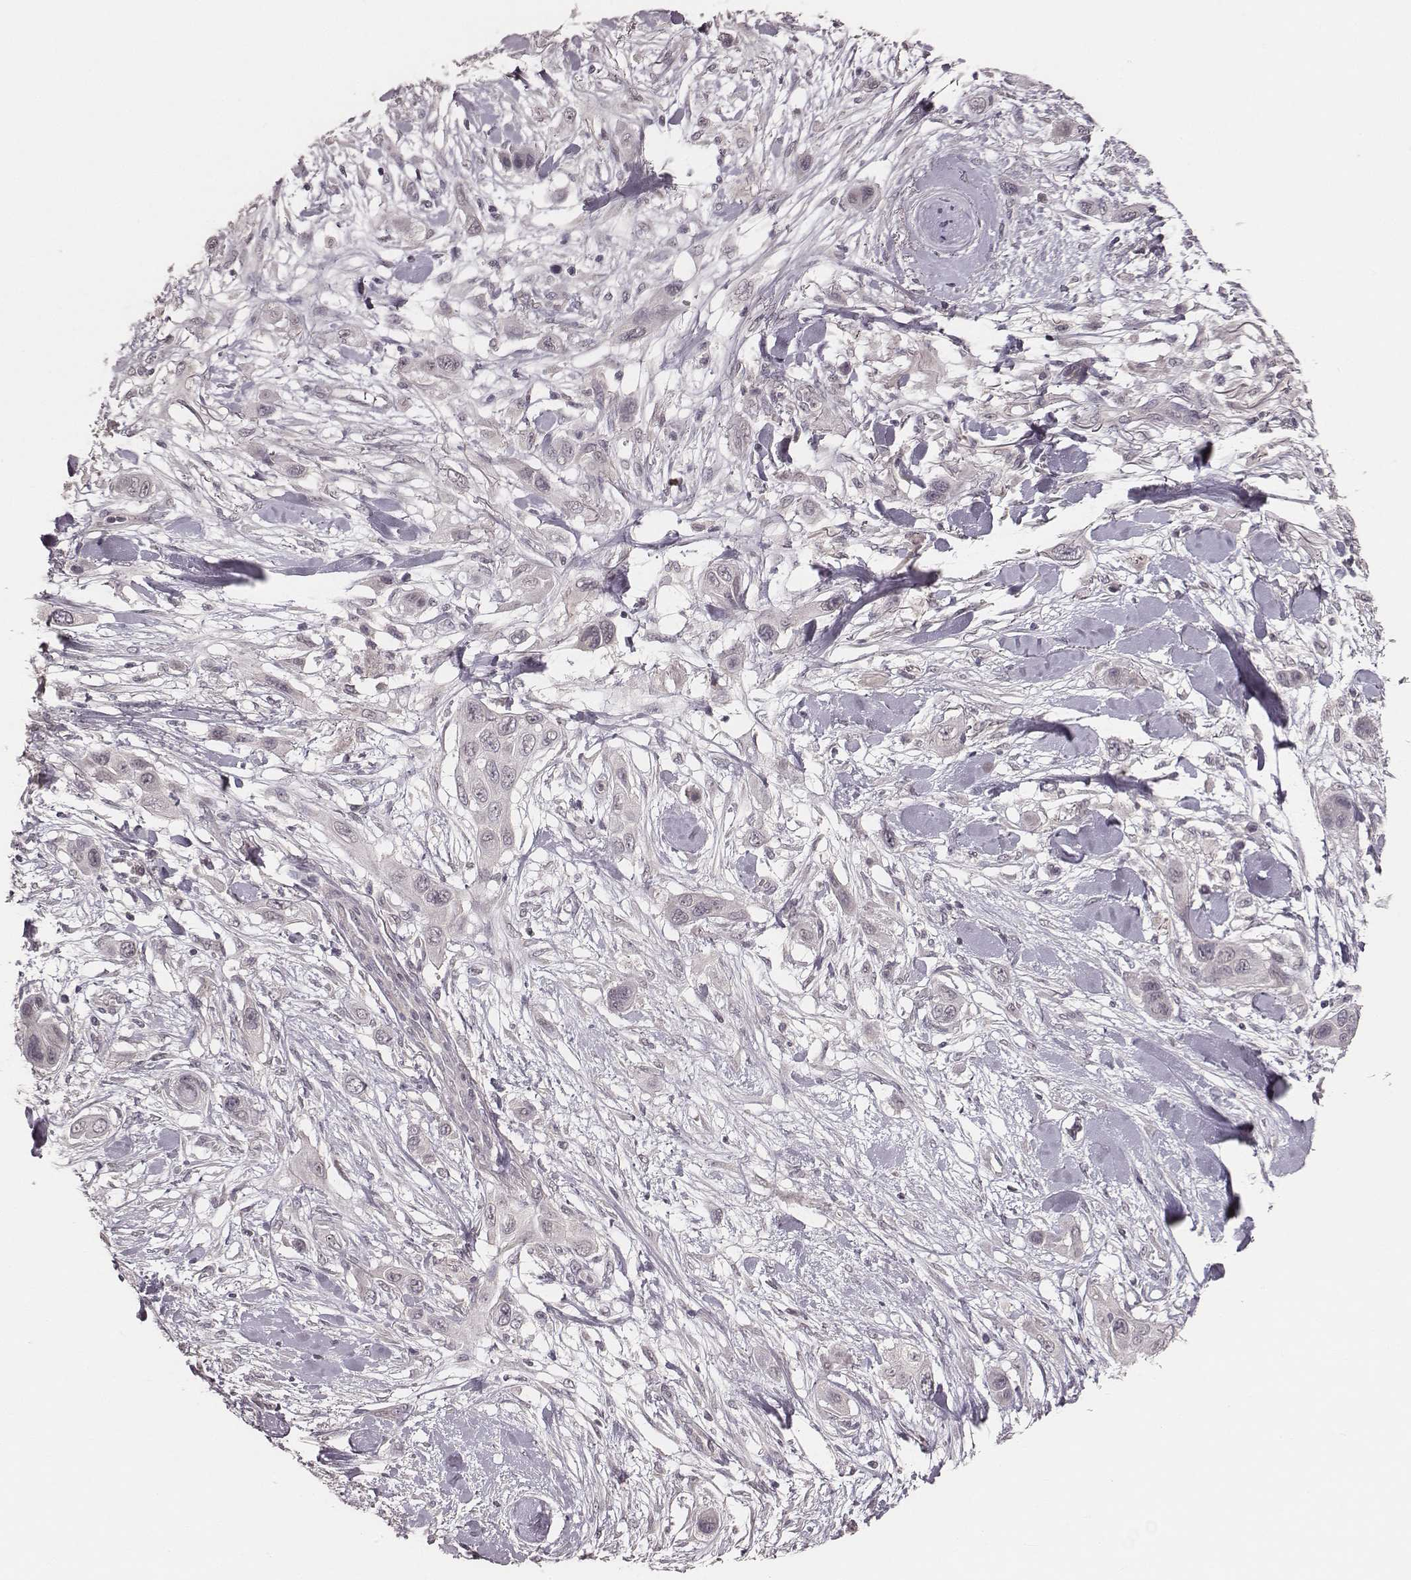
{"staining": {"intensity": "negative", "quantity": "none", "location": "none"}, "tissue": "skin cancer", "cell_type": "Tumor cells", "image_type": "cancer", "snomed": [{"axis": "morphology", "description": "Squamous cell carcinoma, NOS"}, {"axis": "topography", "description": "Skin"}], "caption": "This micrograph is of skin cancer (squamous cell carcinoma) stained with immunohistochemistry (IHC) to label a protein in brown with the nuclei are counter-stained blue. There is no positivity in tumor cells.", "gene": "LY6K", "patient": {"sex": "male", "age": 79}}